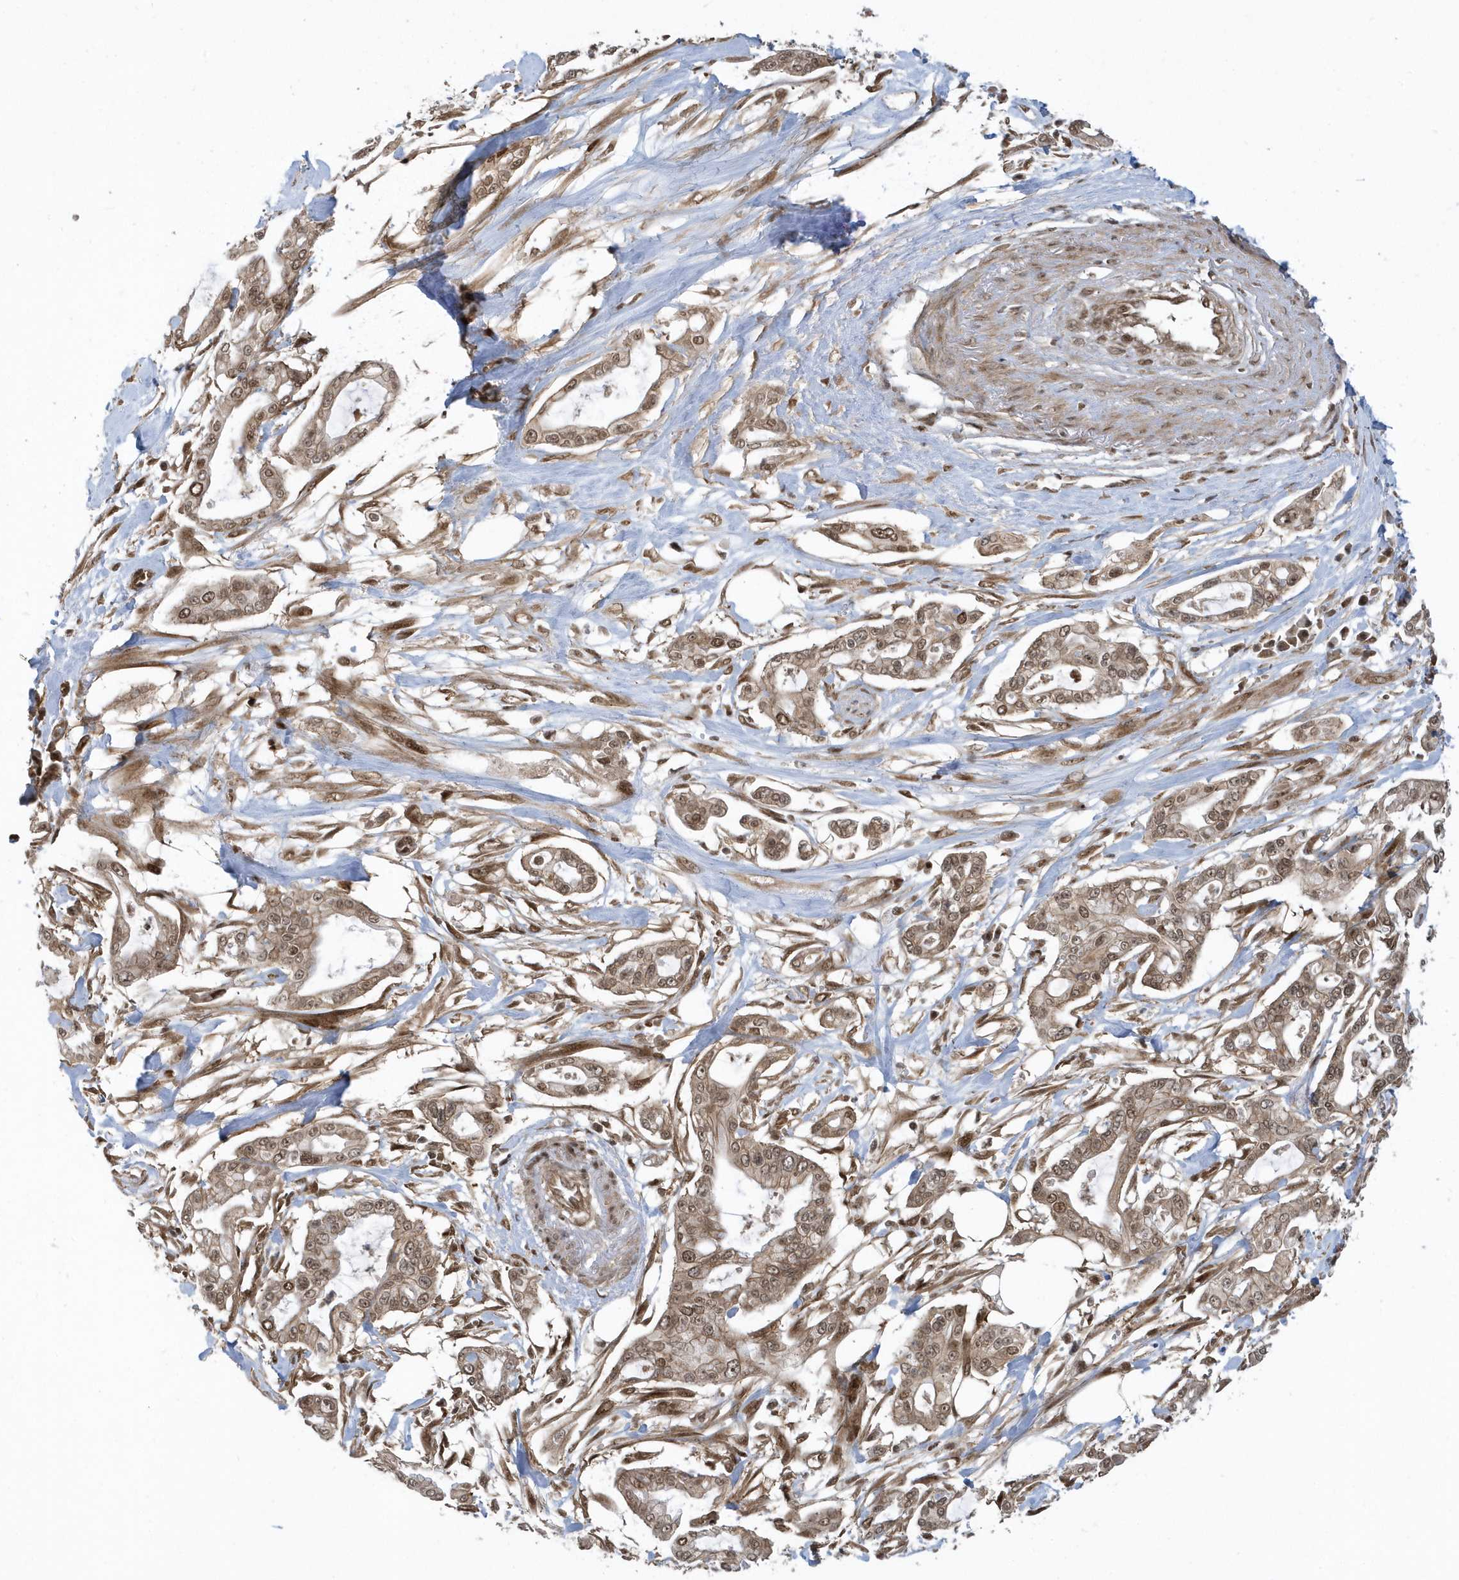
{"staining": {"intensity": "moderate", "quantity": ">75%", "location": "cytoplasmic/membranous,nuclear"}, "tissue": "pancreatic cancer", "cell_type": "Tumor cells", "image_type": "cancer", "snomed": [{"axis": "morphology", "description": "Adenocarcinoma, NOS"}, {"axis": "topography", "description": "Pancreas"}], "caption": "The image reveals a brown stain indicating the presence of a protein in the cytoplasmic/membranous and nuclear of tumor cells in adenocarcinoma (pancreatic).", "gene": "USP53", "patient": {"sex": "male", "age": 68}}